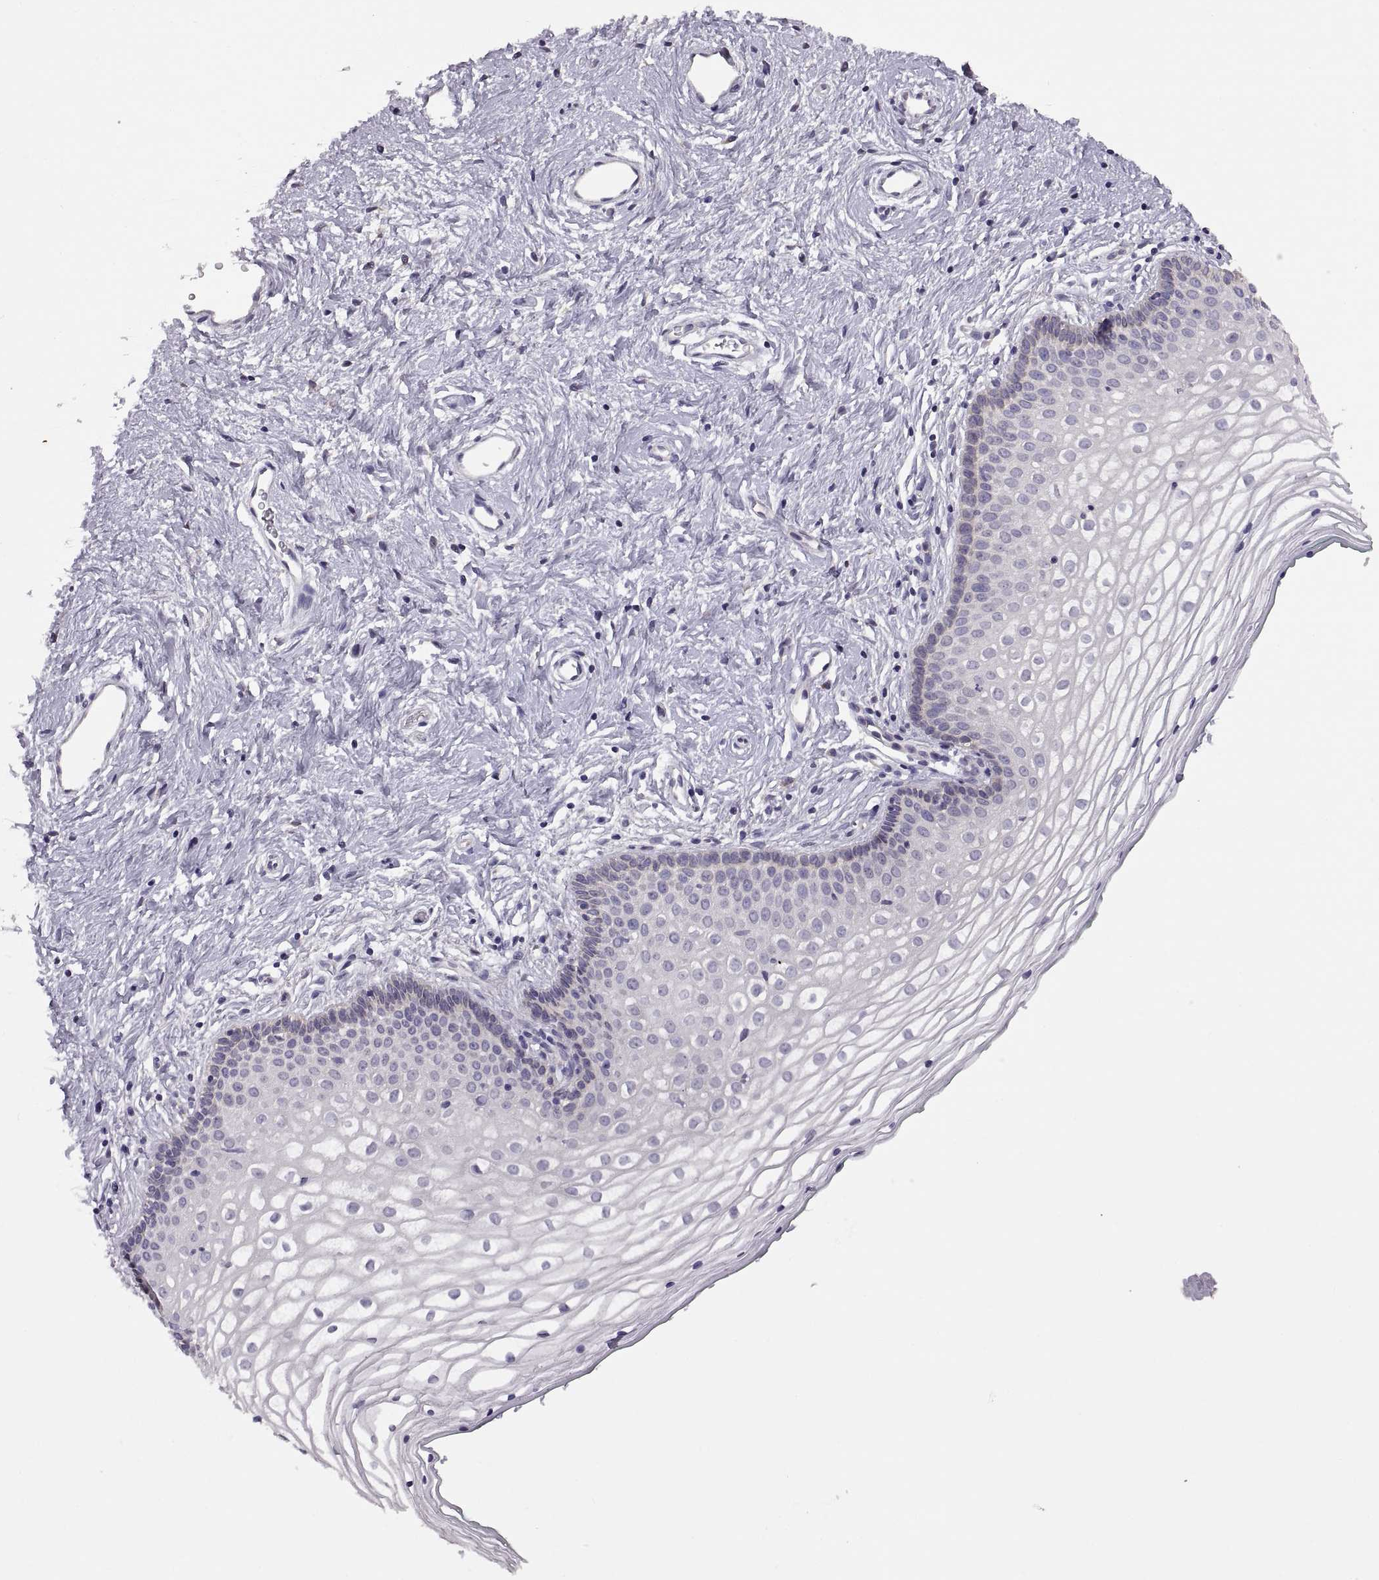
{"staining": {"intensity": "negative", "quantity": "none", "location": "none"}, "tissue": "vagina", "cell_type": "Squamous epithelial cells", "image_type": "normal", "snomed": [{"axis": "morphology", "description": "Normal tissue, NOS"}, {"axis": "topography", "description": "Vagina"}], "caption": "High power microscopy histopathology image of an immunohistochemistry (IHC) micrograph of benign vagina, revealing no significant positivity in squamous epithelial cells.", "gene": "ACSBG2", "patient": {"sex": "female", "age": 36}}